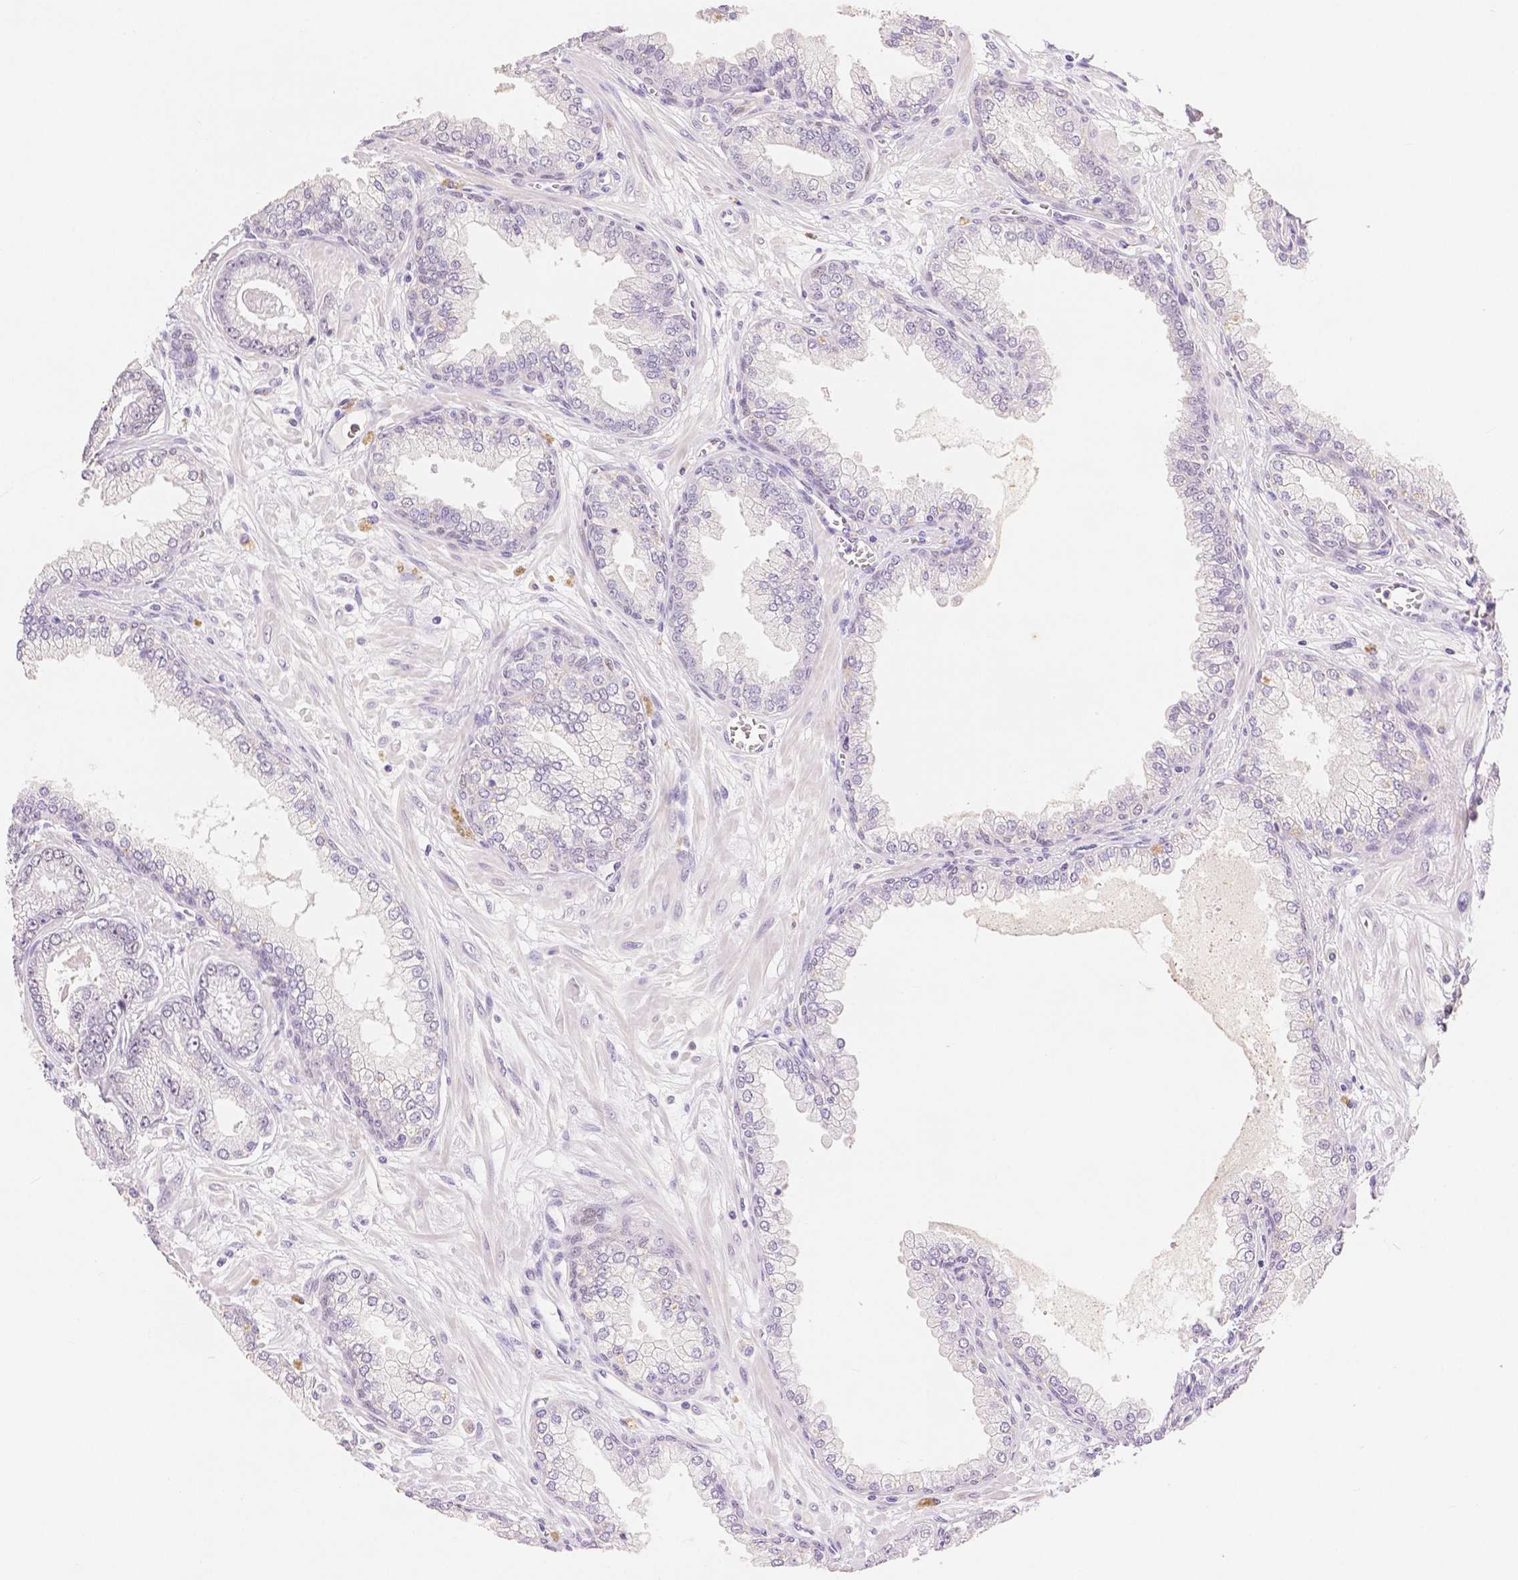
{"staining": {"intensity": "negative", "quantity": "none", "location": "none"}, "tissue": "prostate cancer", "cell_type": "Tumor cells", "image_type": "cancer", "snomed": [{"axis": "morphology", "description": "Adenocarcinoma, Low grade"}, {"axis": "topography", "description": "Prostate"}], "caption": "Immunohistochemical staining of human prostate cancer displays no significant expression in tumor cells. Nuclei are stained in blue.", "gene": "HNF1B", "patient": {"sex": "male", "age": 64}}